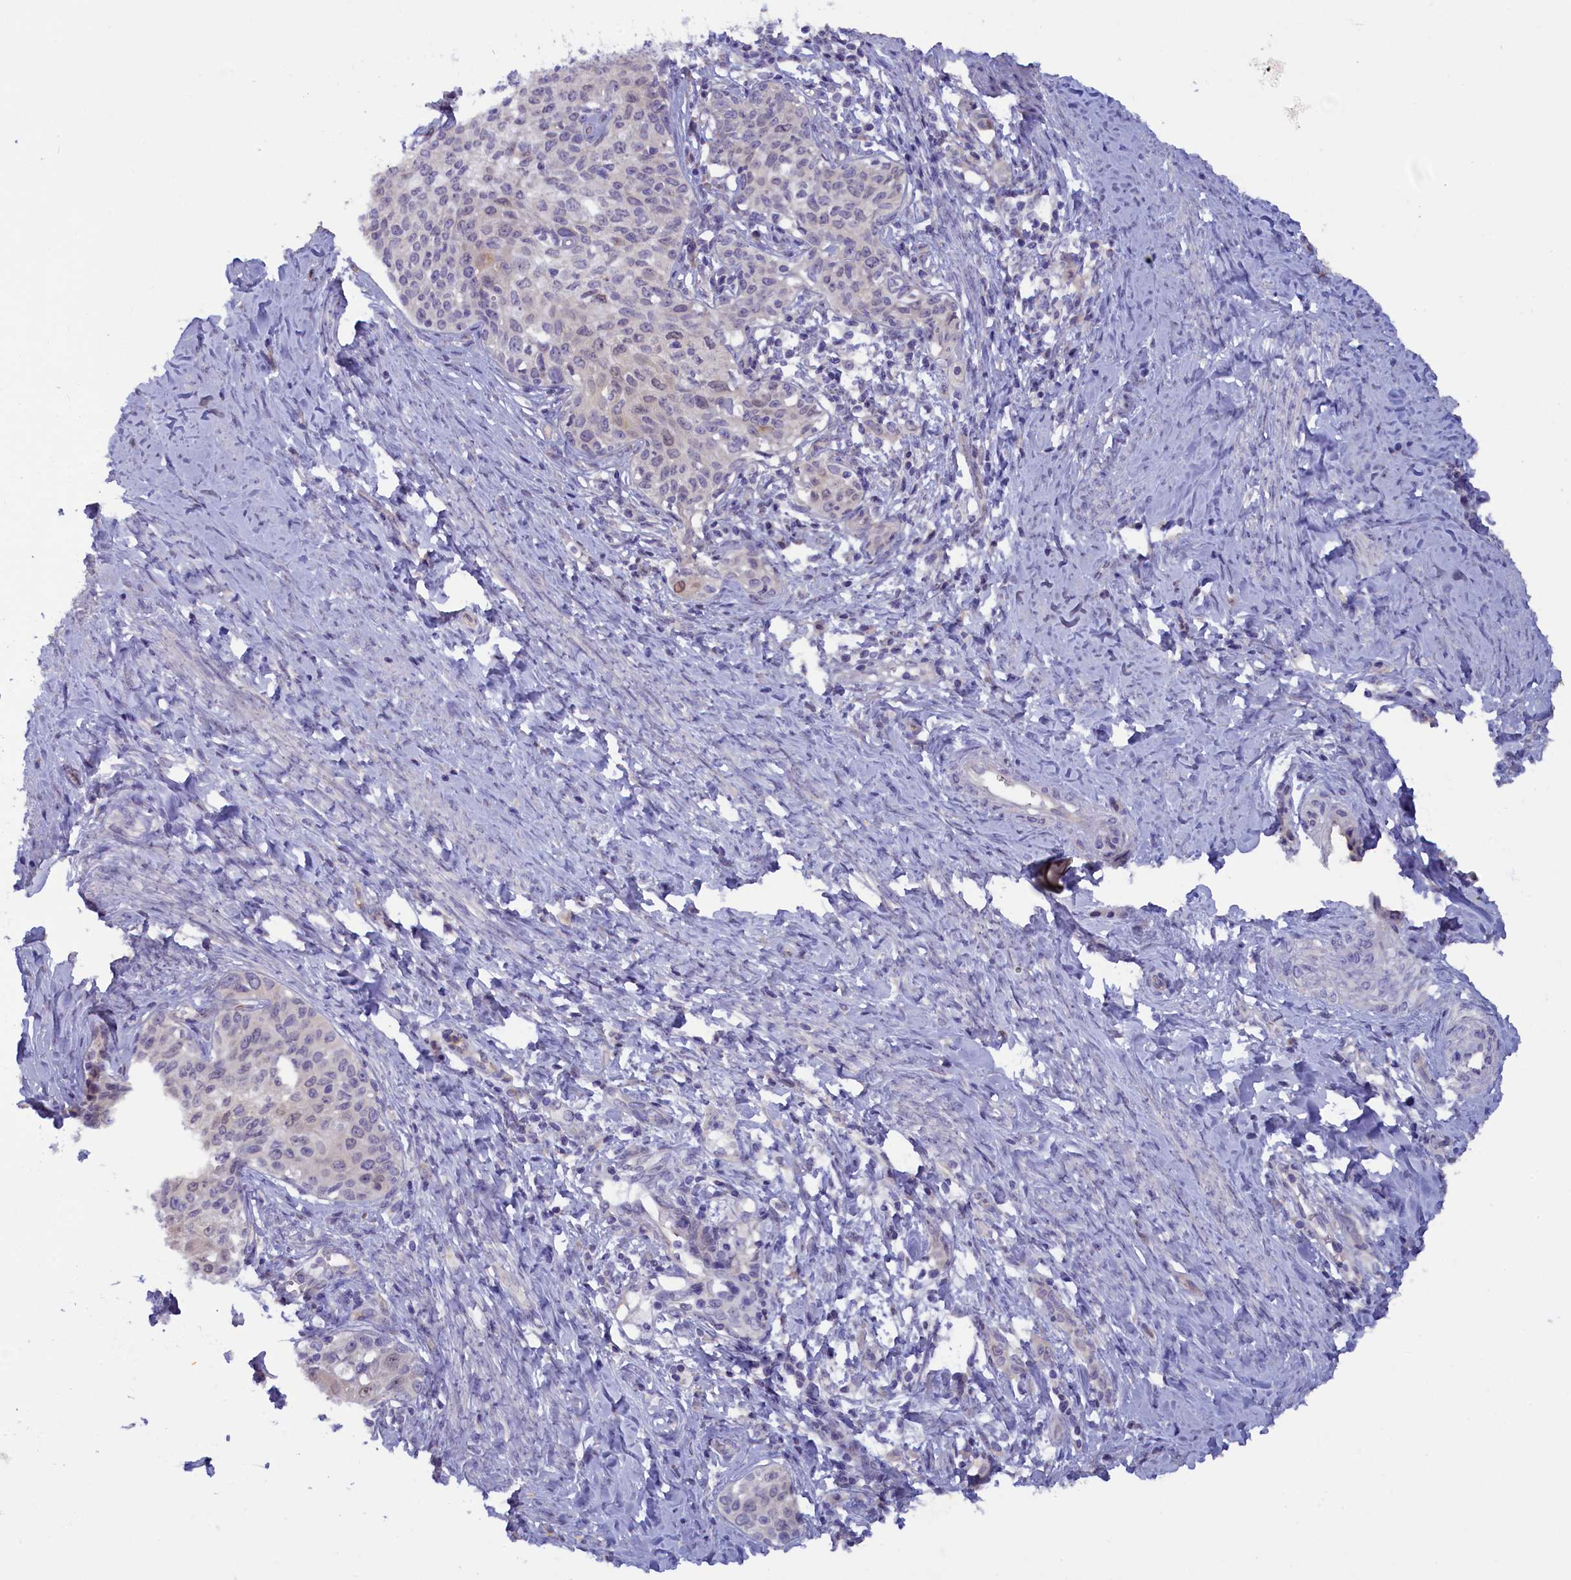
{"staining": {"intensity": "negative", "quantity": "none", "location": "none"}, "tissue": "cervical cancer", "cell_type": "Tumor cells", "image_type": "cancer", "snomed": [{"axis": "morphology", "description": "Squamous cell carcinoma, NOS"}, {"axis": "morphology", "description": "Adenocarcinoma, NOS"}, {"axis": "topography", "description": "Cervix"}], "caption": "Tumor cells show no significant positivity in adenocarcinoma (cervical).", "gene": "ZSWIM4", "patient": {"sex": "female", "age": 52}}